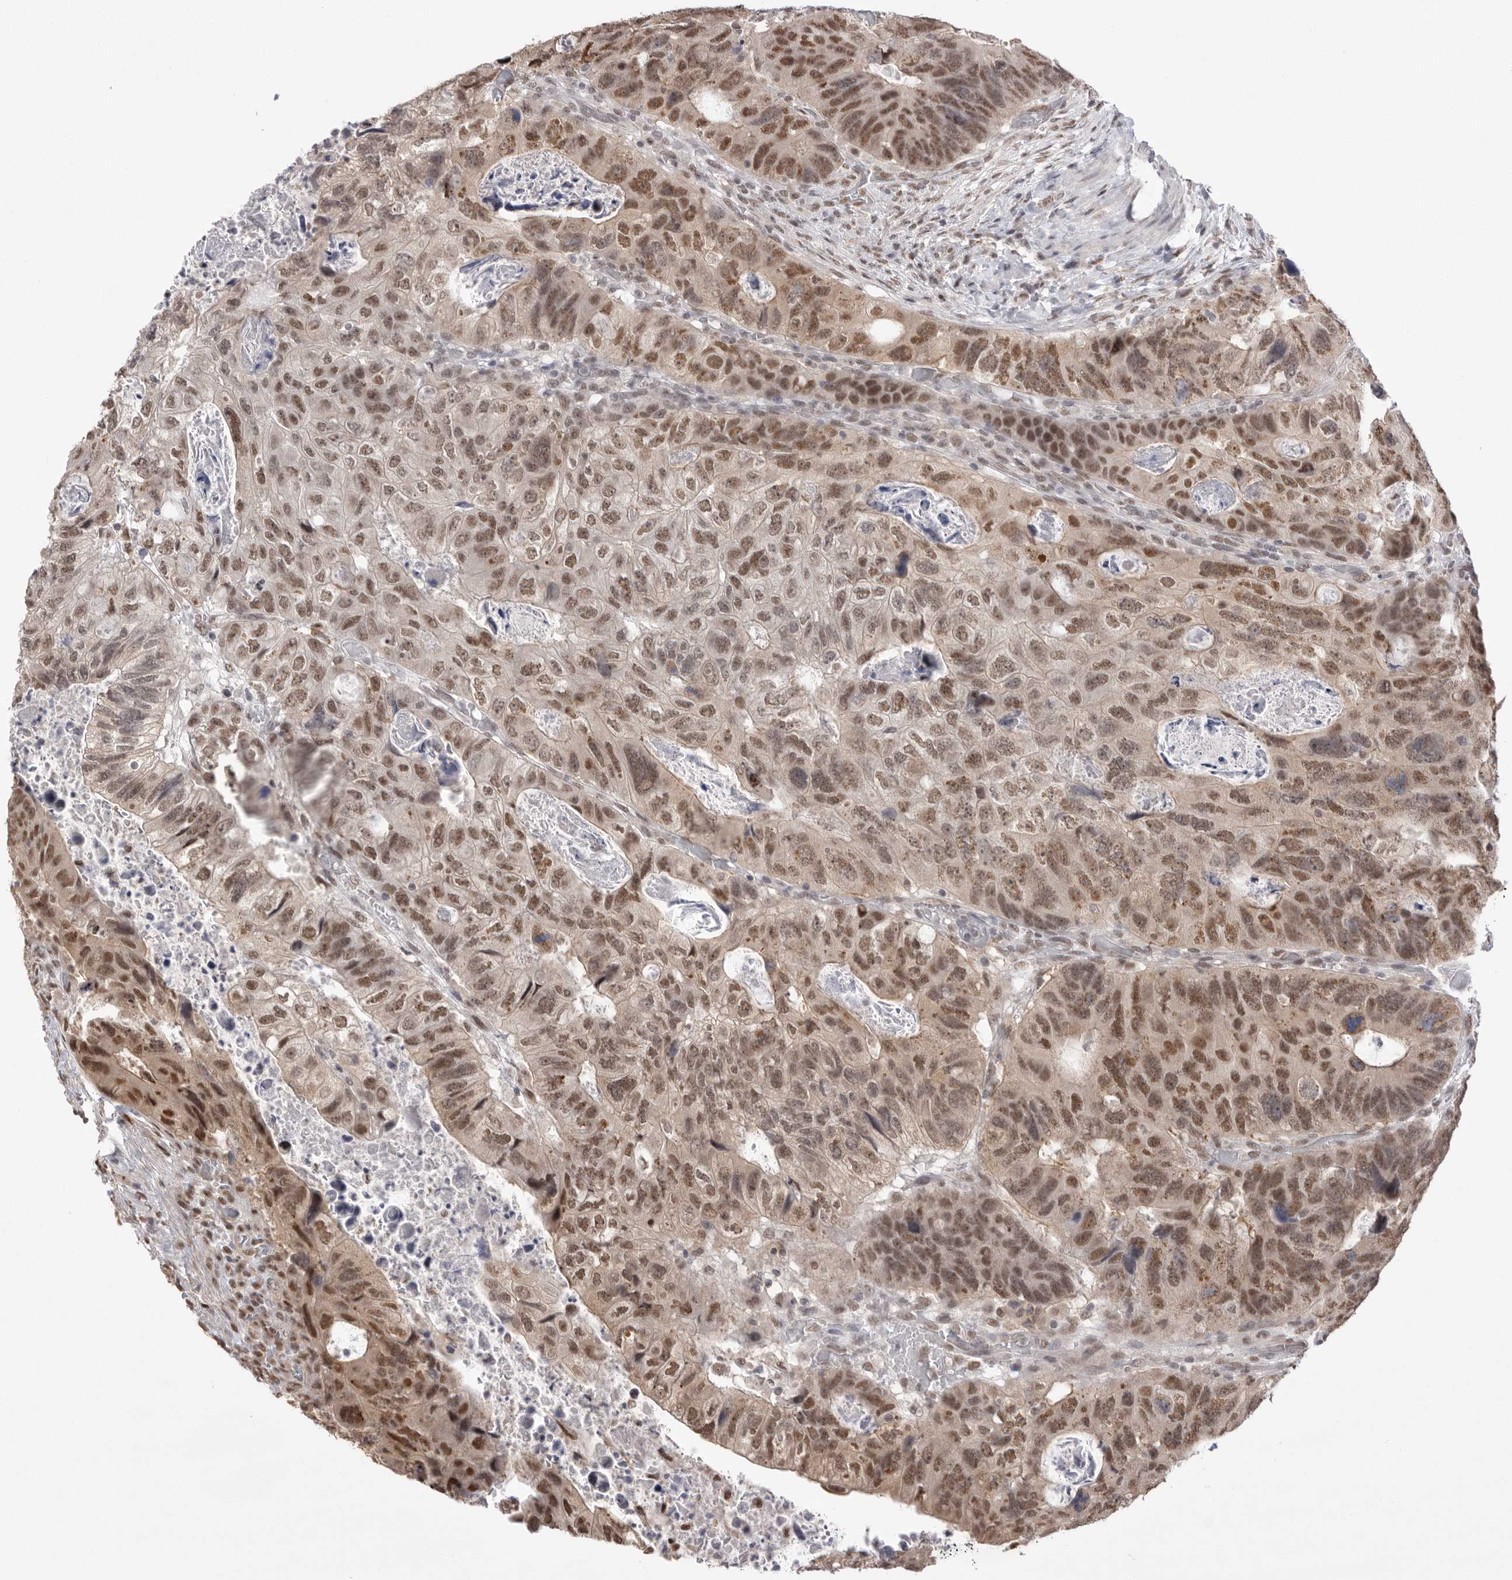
{"staining": {"intensity": "moderate", "quantity": ">75%", "location": "nuclear"}, "tissue": "colorectal cancer", "cell_type": "Tumor cells", "image_type": "cancer", "snomed": [{"axis": "morphology", "description": "Adenocarcinoma, NOS"}, {"axis": "topography", "description": "Rectum"}], "caption": "A histopathology image showing moderate nuclear positivity in approximately >75% of tumor cells in colorectal adenocarcinoma, as visualized by brown immunohistochemical staining.", "gene": "BCLAF3", "patient": {"sex": "male", "age": 59}}